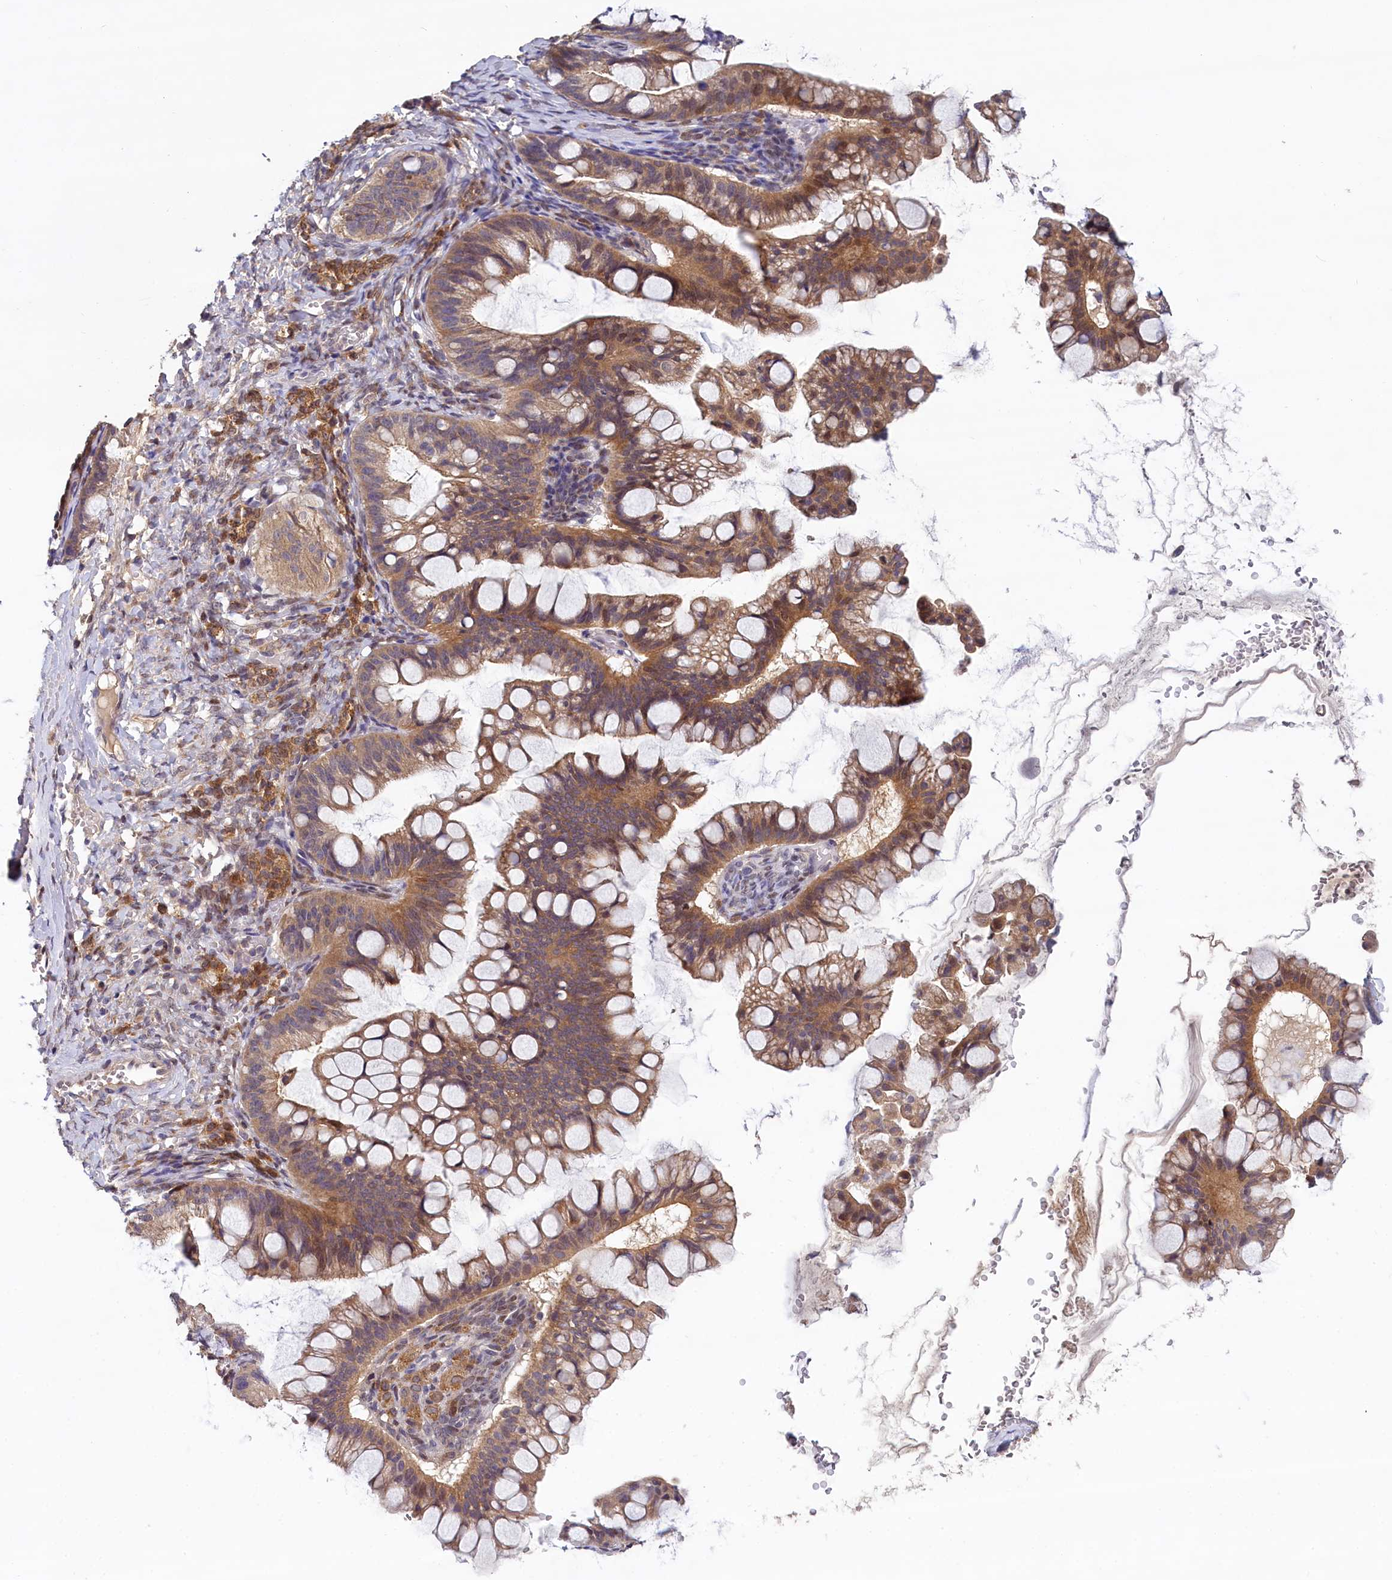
{"staining": {"intensity": "moderate", "quantity": ">75%", "location": "cytoplasmic/membranous"}, "tissue": "ovarian cancer", "cell_type": "Tumor cells", "image_type": "cancer", "snomed": [{"axis": "morphology", "description": "Cystadenocarcinoma, mucinous, NOS"}, {"axis": "topography", "description": "Ovary"}], "caption": "Human ovarian cancer stained with a protein marker shows moderate staining in tumor cells.", "gene": "TMEM39A", "patient": {"sex": "female", "age": 73}}